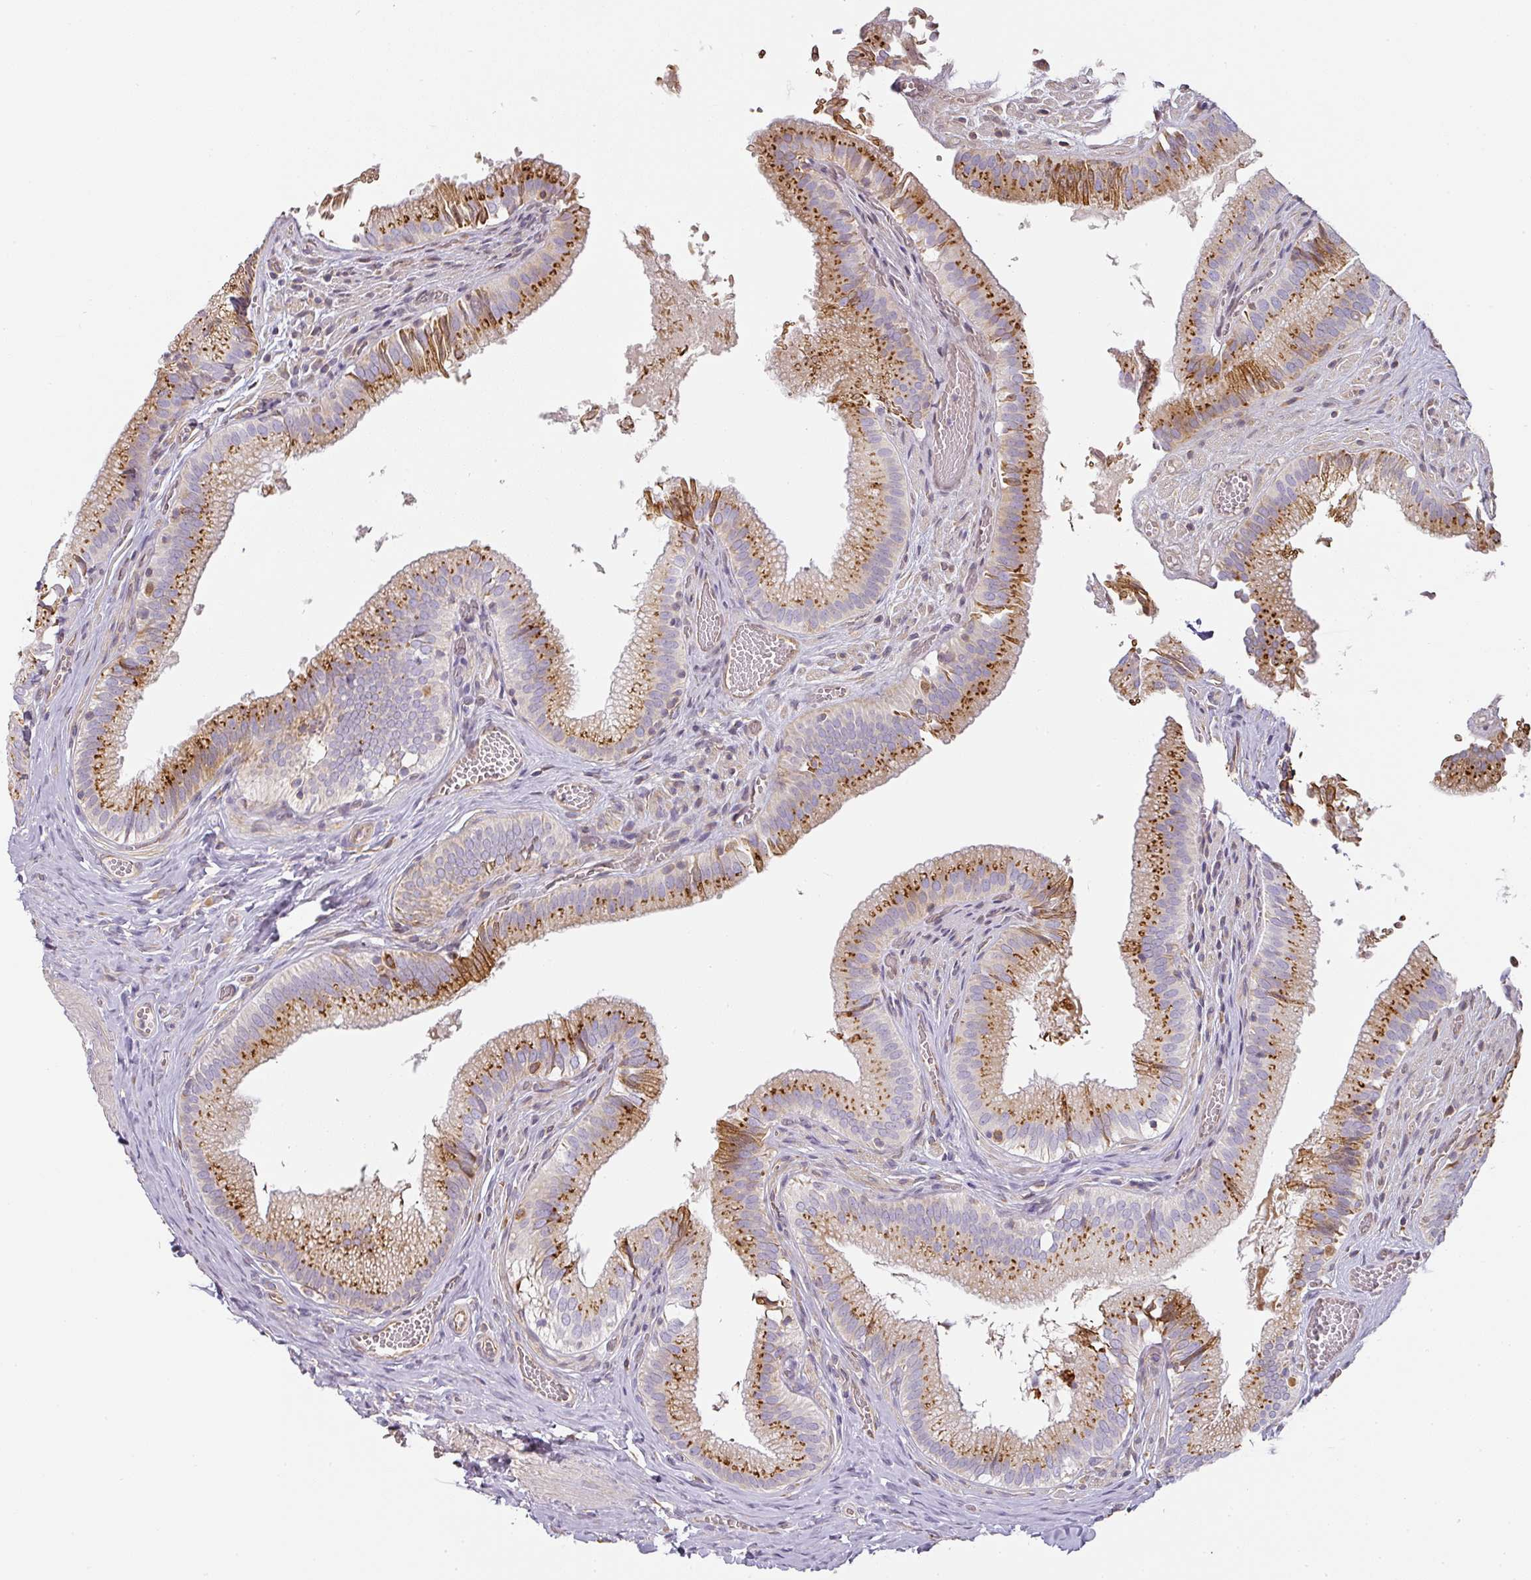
{"staining": {"intensity": "strong", "quantity": "25%-75%", "location": "cytoplasmic/membranous"}, "tissue": "gallbladder", "cell_type": "Glandular cells", "image_type": "normal", "snomed": [{"axis": "morphology", "description": "Normal tissue, NOS"}, {"axis": "topography", "description": "Gallbladder"}, {"axis": "topography", "description": "Peripheral nerve tissue"}], "caption": "This micrograph reveals immunohistochemistry (IHC) staining of unremarkable gallbladder, with high strong cytoplasmic/membranous positivity in approximately 25%-75% of glandular cells.", "gene": "ATP8B2", "patient": {"sex": "male", "age": 17}}